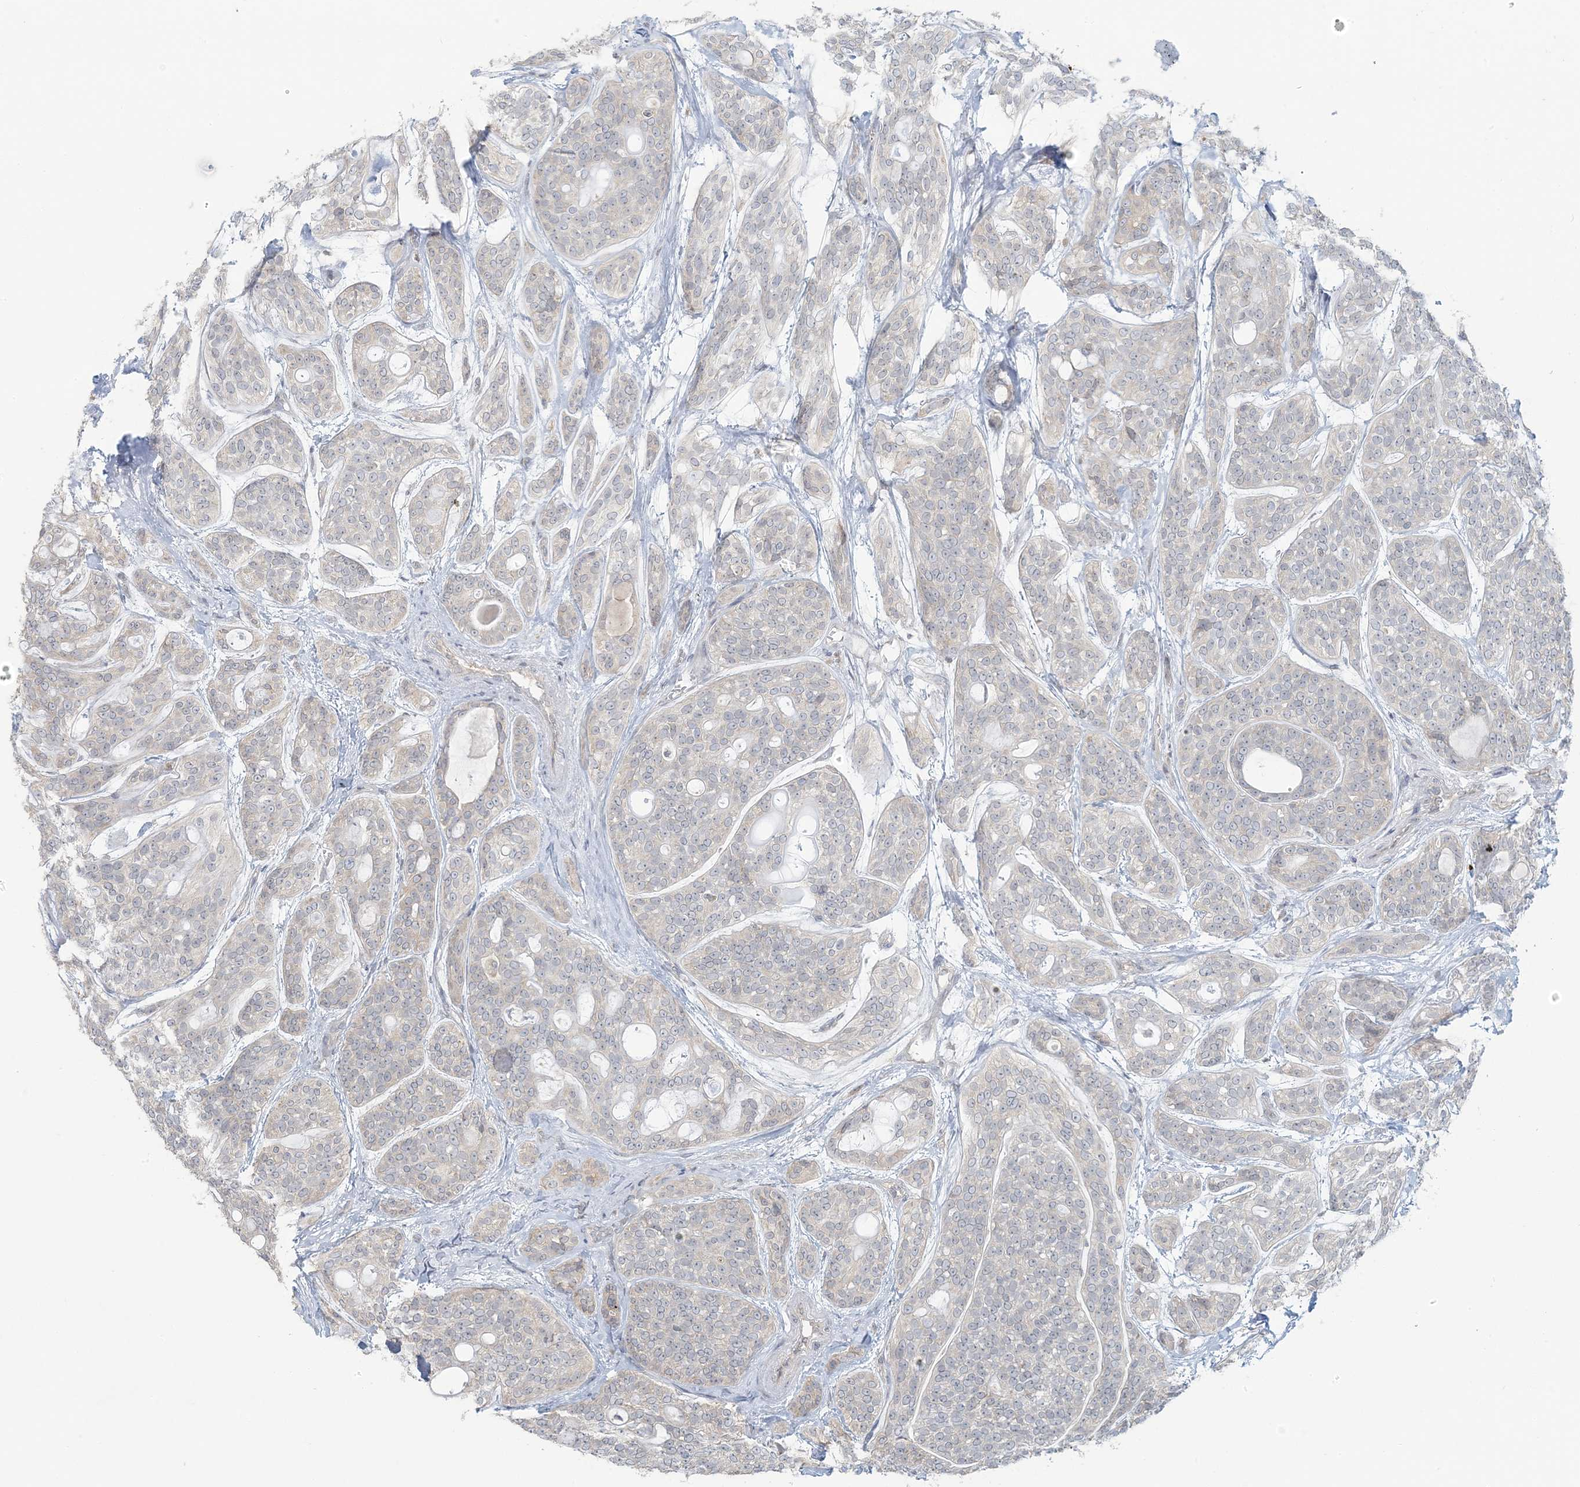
{"staining": {"intensity": "negative", "quantity": "none", "location": "none"}, "tissue": "head and neck cancer", "cell_type": "Tumor cells", "image_type": "cancer", "snomed": [{"axis": "morphology", "description": "Adenocarcinoma, NOS"}, {"axis": "topography", "description": "Head-Neck"}], "caption": "Tumor cells are negative for brown protein staining in head and neck cancer (adenocarcinoma). (DAB (3,3'-diaminobenzidine) immunohistochemistry visualized using brightfield microscopy, high magnification).", "gene": "EEFSEC", "patient": {"sex": "male", "age": 66}}